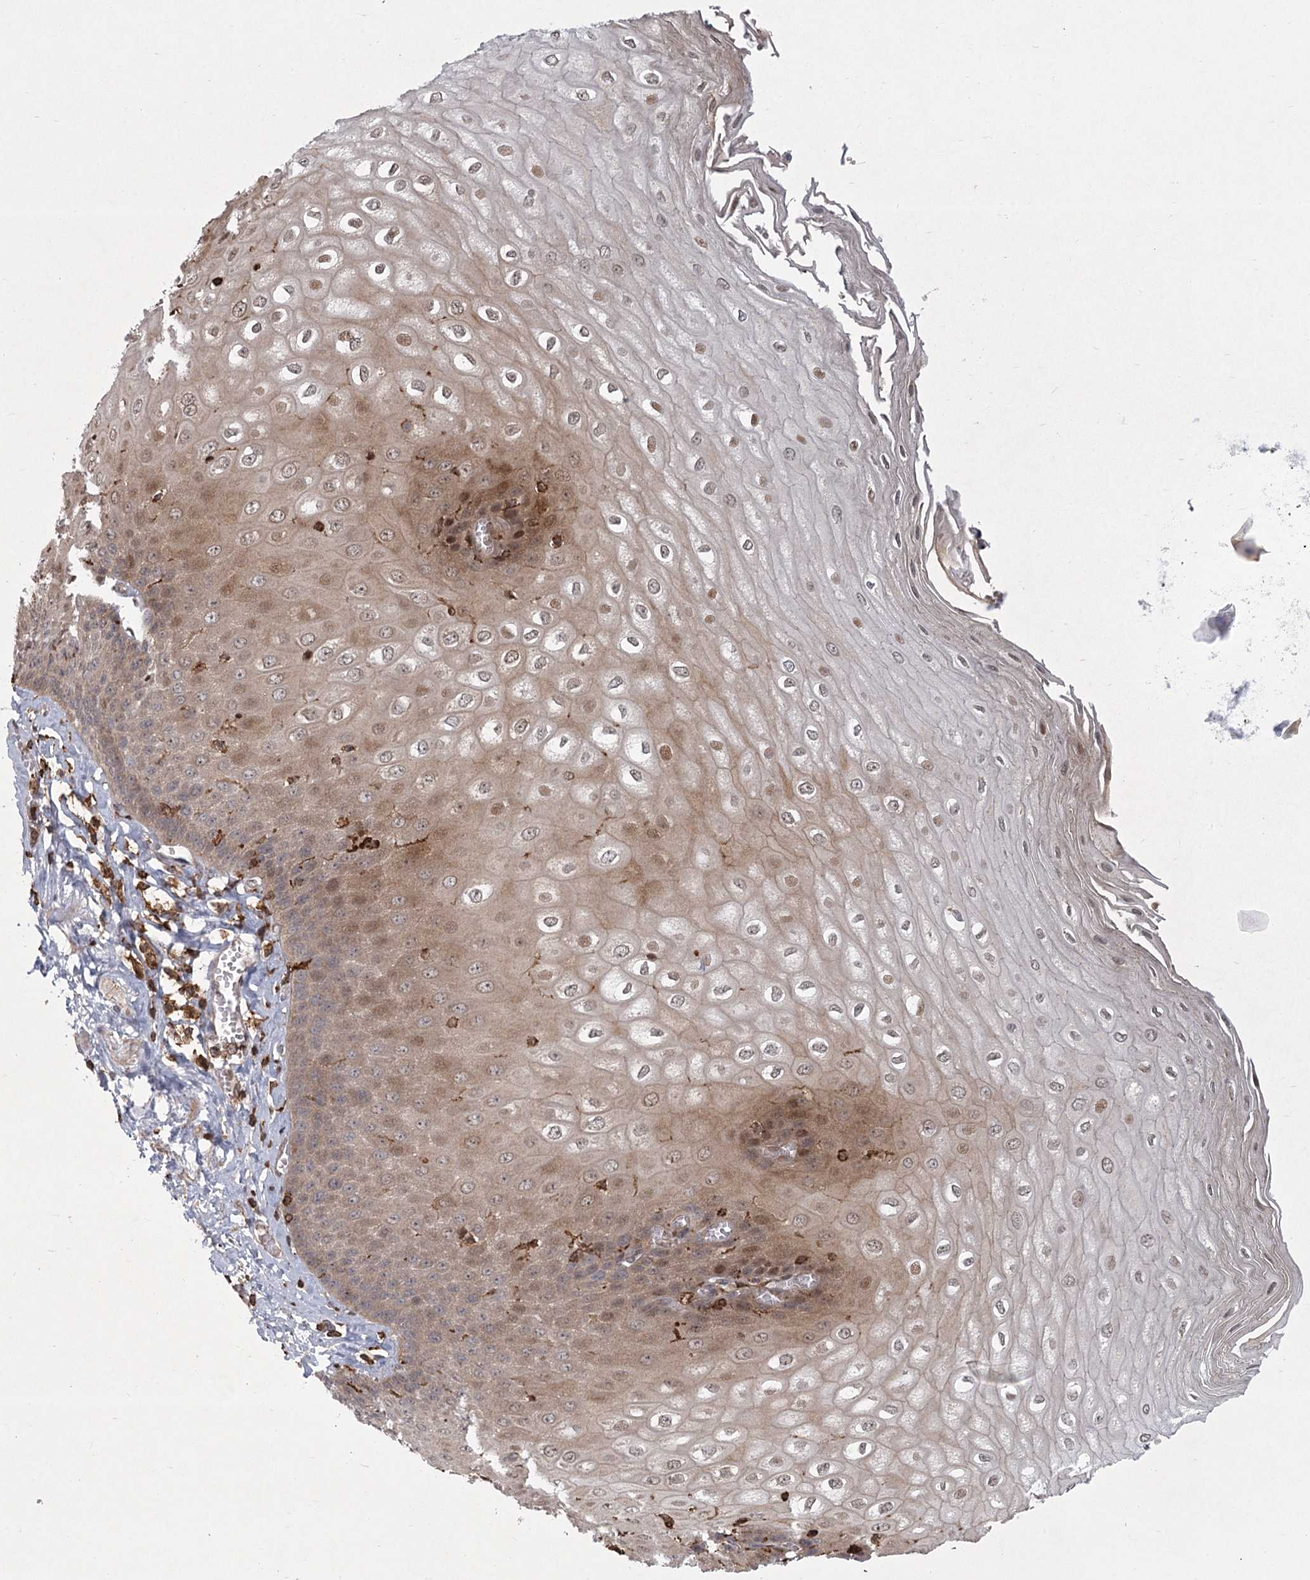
{"staining": {"intensity": "weak", "quantity": "25%-75%", "location": "cytoplasmic/membranous,nuclear"}, "tissue": "esophagus", "cell_type": "Squamous epithelial cells", "image_type": "normal", "snomed": [{"axis": "morphology", "description": "Normal tissue, NOS"}, {"axis": "topography", "description": "Esophagus"}], "caption": "Immunohistochemical staining of benign human esophagus shows 25%-75% levels of weak cytoplasmic/membranous,nuclear protein positivity in approximately 25%-75% of squamous epithelial cells. (DAB IHC with brightfield microscopy, high magnification).", "gene": "MEPE", "patient": {"sex": "male", "age": 60}}